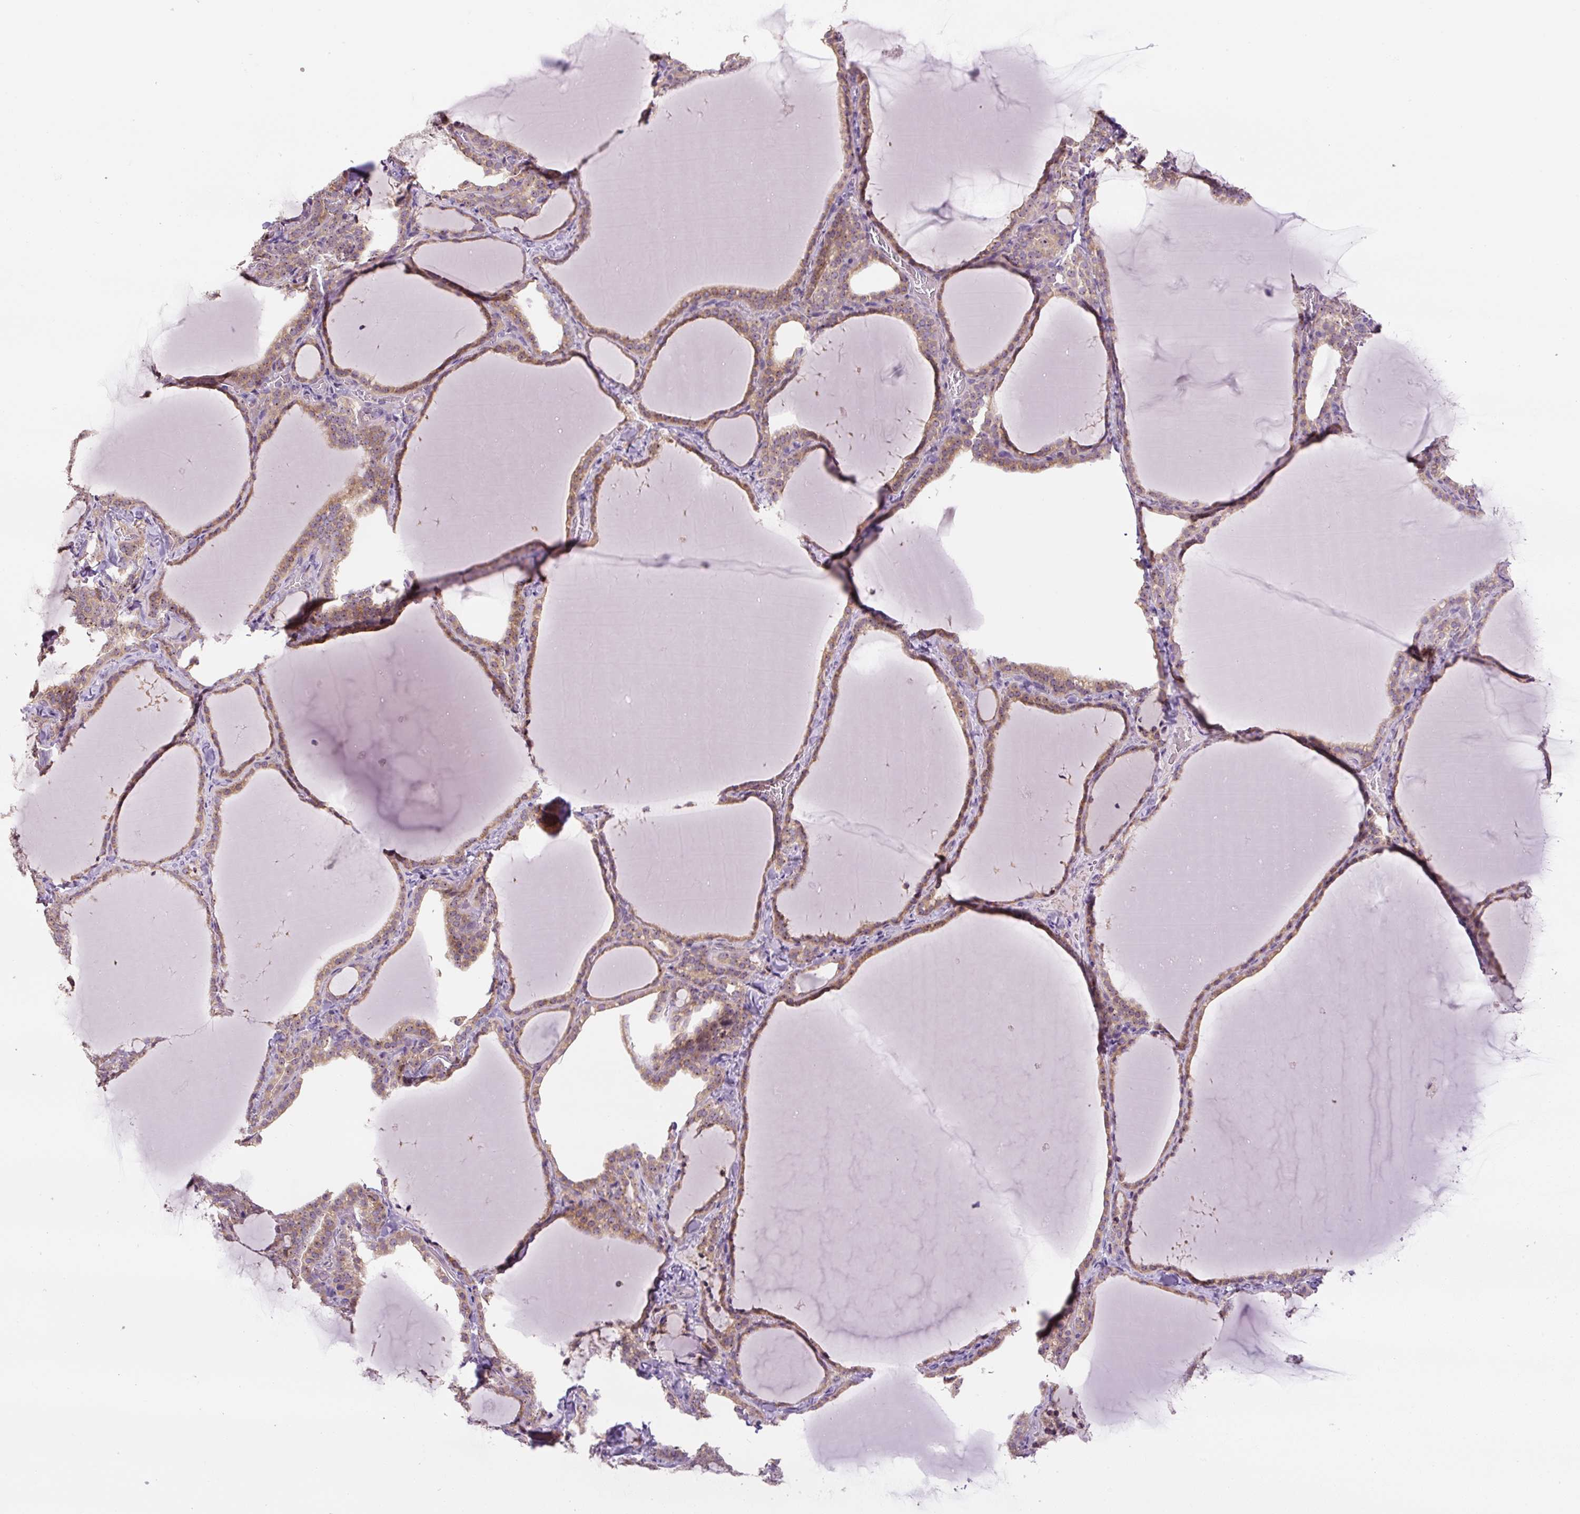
{"staining": {"intensity": "weak", "quantity": "25%-75%", "location": "cytoplasmic/membranous"}, "tissue": "thyroid gland", "cell_type": "Glandular cells", "image_type": "normal", "snomed": [{"axis": "morphology", "description": "Normal tissue, NOS"}, {"axis": "topography", "description": "Thyroid gland"}], "caption": "Thyroid gland stained for a protein (brown) demonstrates weak cytoplasmic/membranous positive staining in approximately 25%-75% of glandular cells.", "gene": "TMEM151B", "patient": {"sex": "female", "age": 22}}